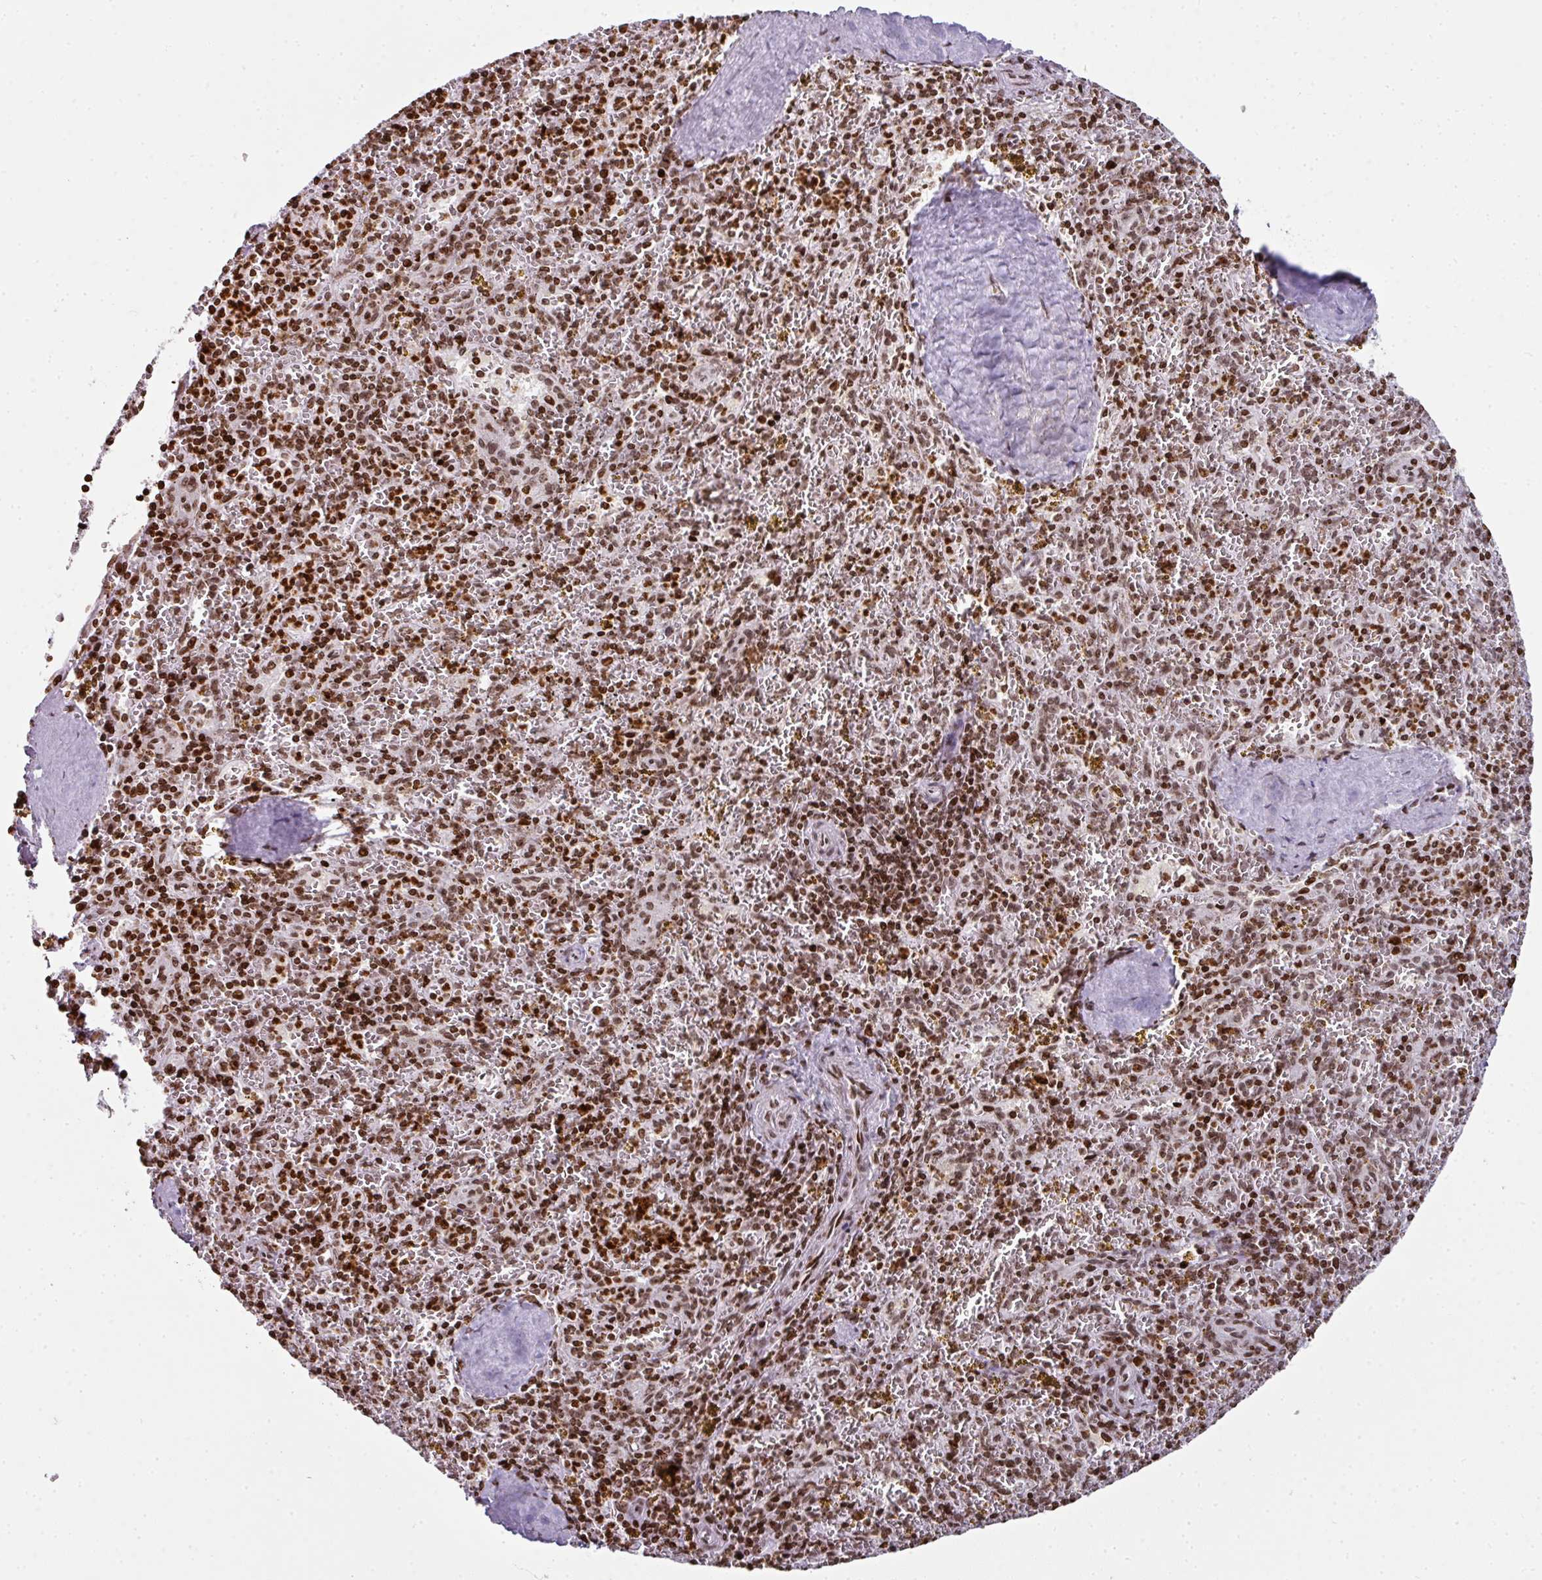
{"staining": {"intensity": "strong", "quantity": ">75%", "location": "nuclear"}, "tissue": "spleen", "cell_type": "Cells in red pulp", "image_type": "normal", "snomed": [{"axis": "morphology", "description": "Normal tissue, NOS"}, {"axis": "topography", "description": "Spleen"}], "caption": "Protein analysis of benign spleen demonstrates strong nuclear staining in approximately >75% of cells in red pulp. (brown staining indicates protein expression, while blue staining denotes nuclei).", "gene": "RASL11A", "patient": {"sex": "male", "age": 57}}